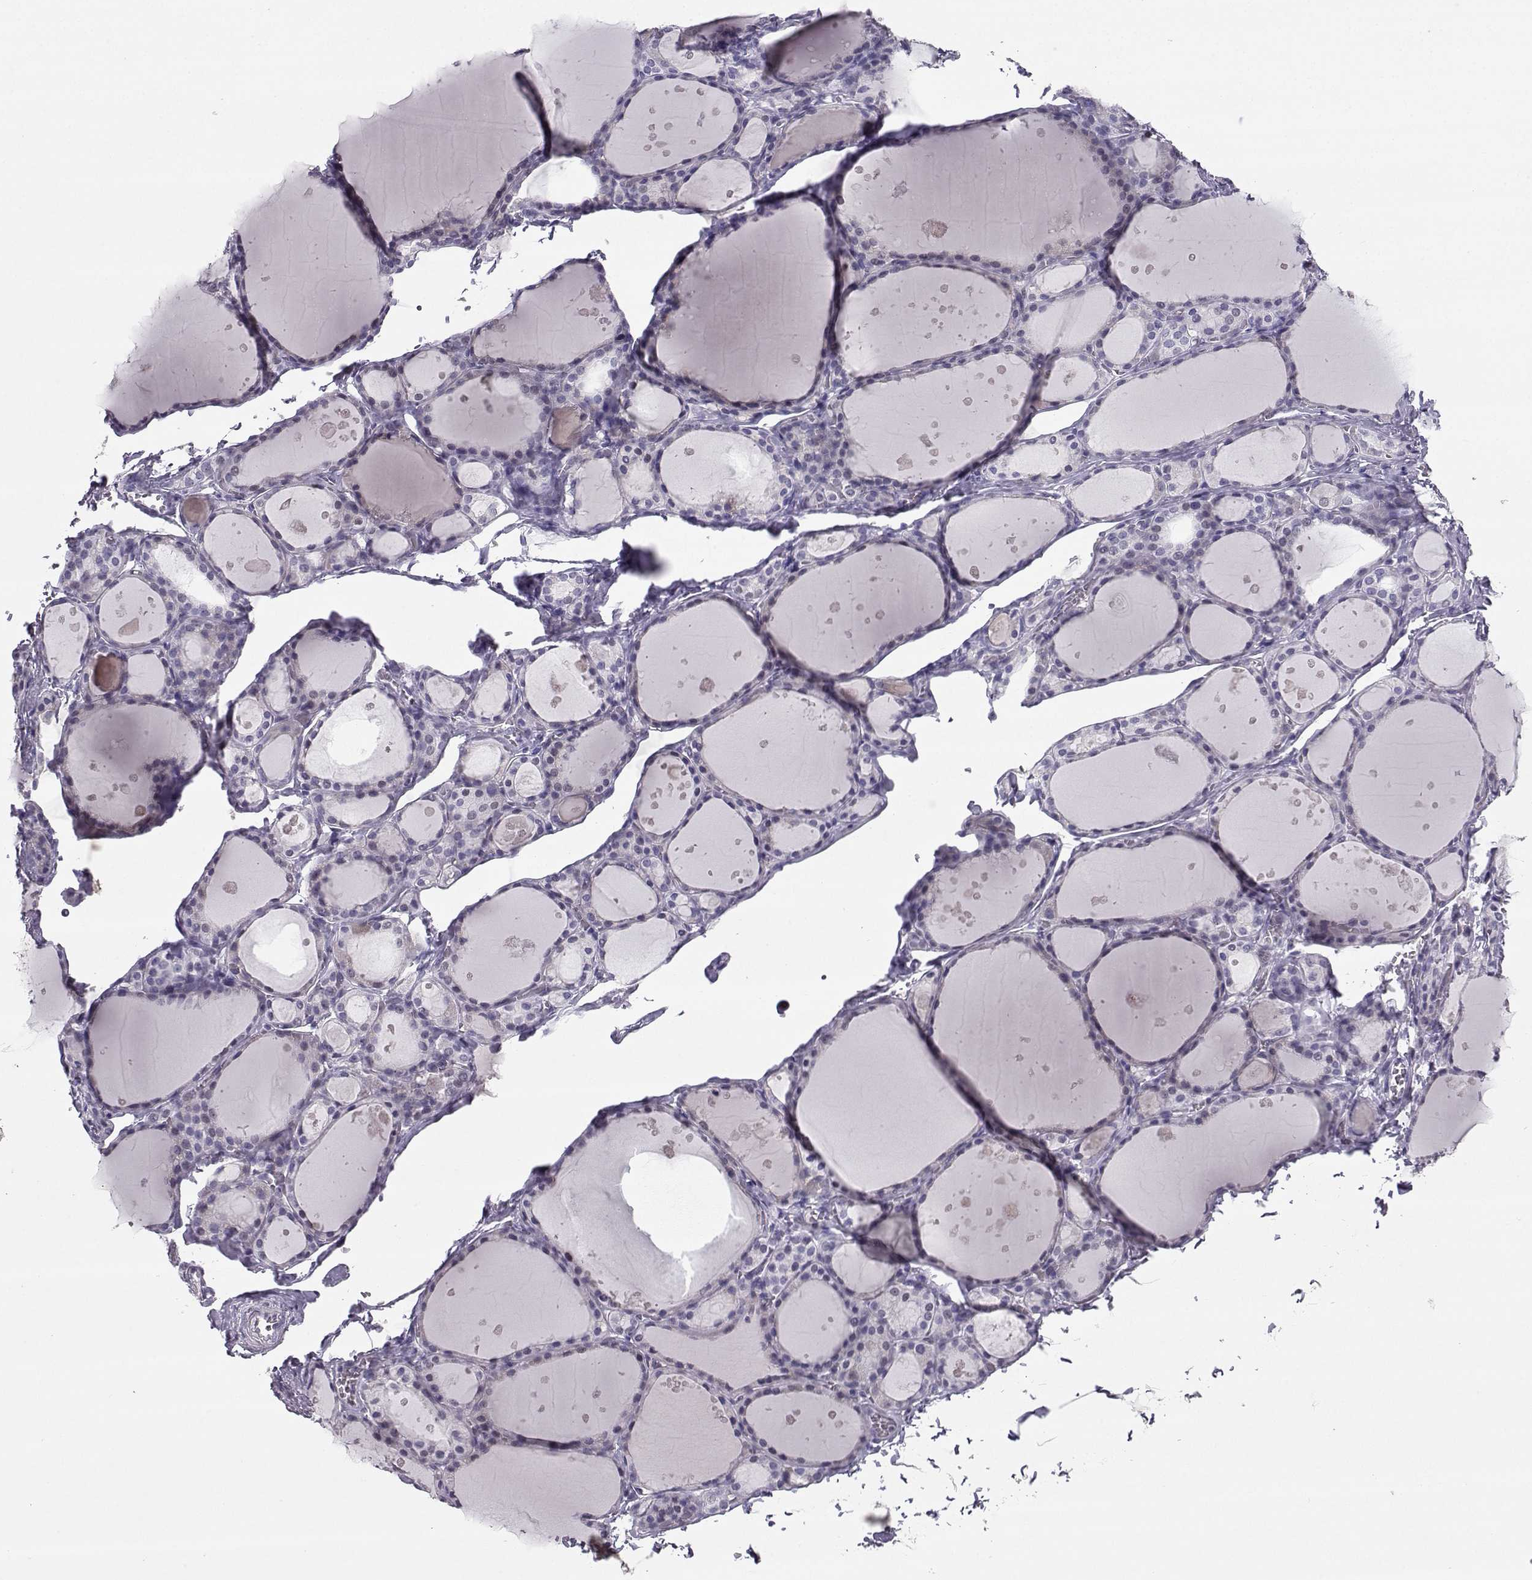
{"staining": {"intensity": "negative", "quantity": "none", "location": "none"}, "tissue": "thyroid gland", "cell_type": "Glandular cells", "image_type": "normal", "snomed": [{"axis": "morphology", "description": "Normal tissue, NOS"}, {"axis": "topography", "description": "Thyroid gland"}], "caption": "High magnification brightfield microscopy of unremarkable thyroid gland stained with DAB (3,3'-diaminobenzidine) (brown) and counterstained with hematoxylin (blue): glandular cells show no significant positivity. (IHC, brightfield microscopy, high magnification).", "gene": "CARTPT", "patient": {"sex": "male", "age": 68}}